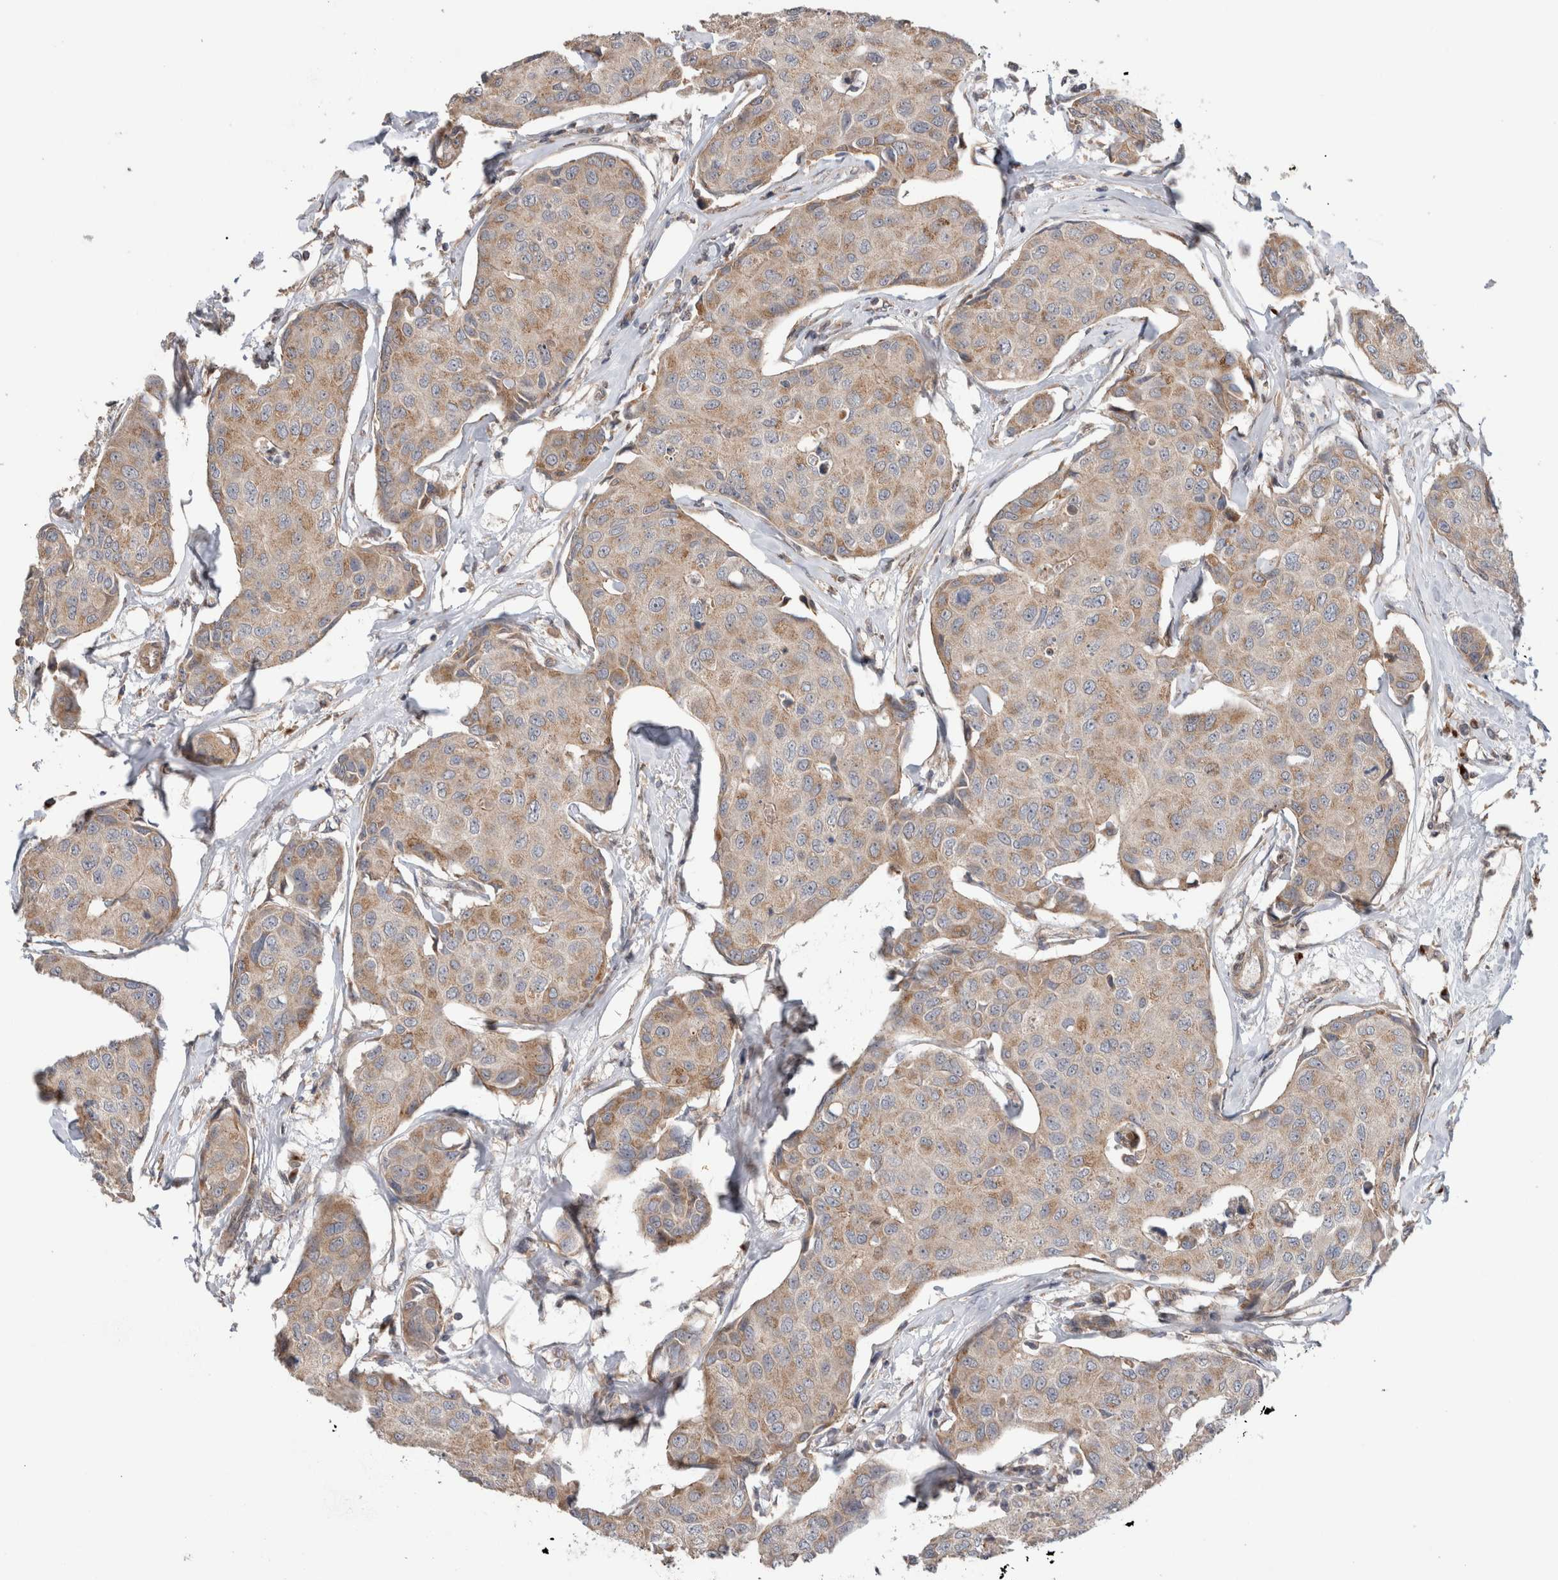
{"staining": {"intensity": "moderate", "quantity": "<25%", "location": "cytoplasmic/membranous"}, "tissue": "breast cancer", "cell_type": "Tumor cells", "image_type": "cancer", "snomed": [{"axis": "morphology", "description": "Duct carcinoma"}, {"axis": "topography", "description": "Breast"}], "caption": "Breast cancer stained with DAB (3,3'-diaminobenzidine) immunohistochemistry (IHC) exhibits low levels of moderate cytoplasmic/membranous staining in about <25% of tumor cells. (brown staining indicates protein expression, while blue staining denotes nuclei).", "gene": "TRIM5", "patient": {"sex": "female", "age": 80}}